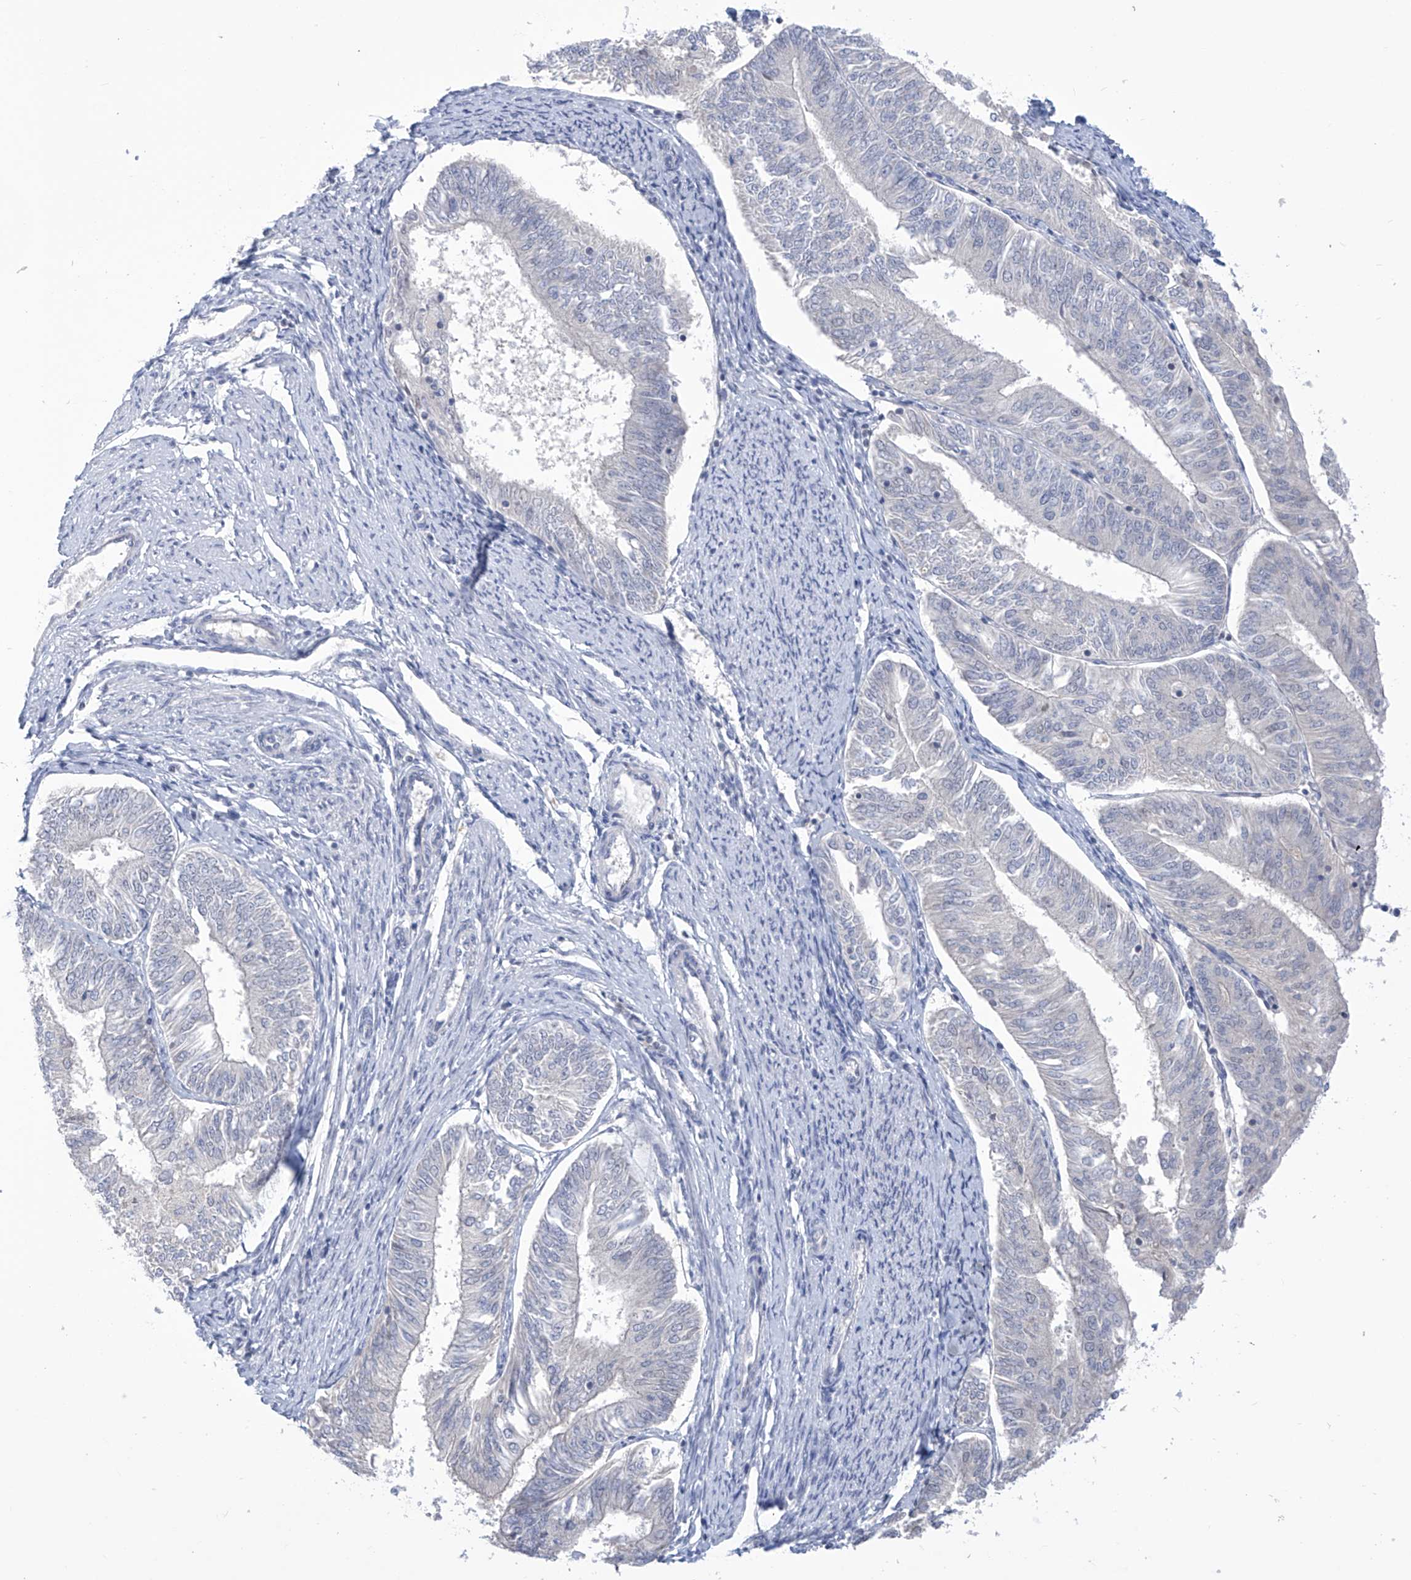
{"staining": {"intensity": "negative", "quantity": "none", "location": "none"}, "tissue": "endometrial cancer", "cell_type": "Tumor cells", "image_type": "cancer", "snomed": [{"axis": "morphology", "description": "Adenocarcinoma, NOS"}, {"axis": "topography", "description": "Endometrium"}], "caption": "Endometrial adenocarcinoma was stained to show a protein in brown. There is no significant positivity in tumor cells.", "gene": "IBA57", "patient": {"sex": "female", "age": 58}}